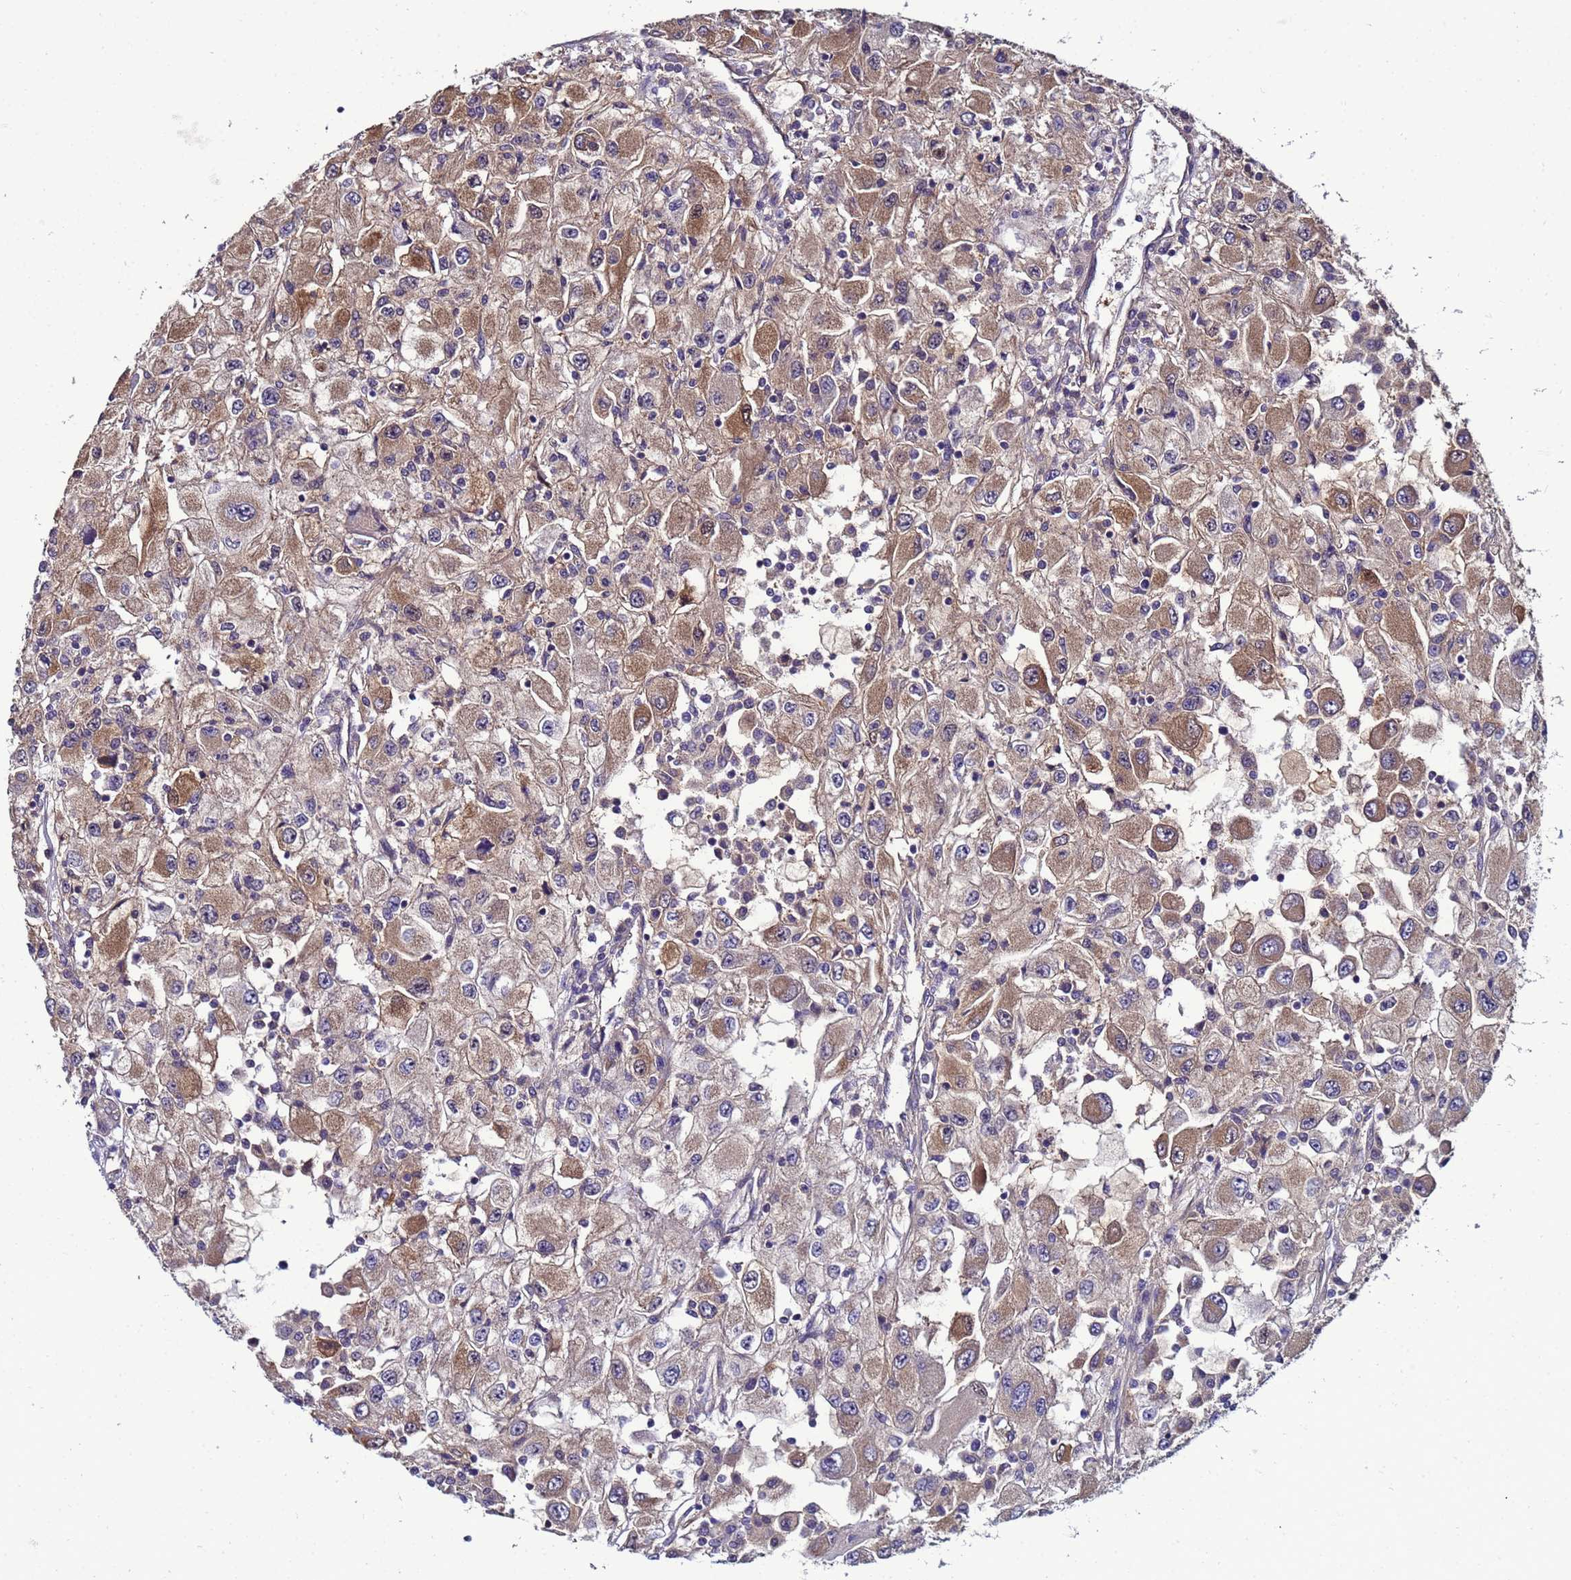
{"staining": {"intensity": "moderate", "quantity": ">75%", "location": "cytoplasmic/membranous"}, "tissue": "renal cancer", "cell_type": "Tumor cells", "image_type": "cancer", "snomed": [{"axis": "morphology", "description": "Adenocarcinoma, NOS"}, {"axis": "topography", "description": "Kidney"}], "caption": "Protein staining of renal cancer (adenocarcinoma) tissue displays moderate cytoplasmic/membranous expression in about >75% of tumor cells.", "gene": "NAXE", "patient": {"sex": "female", "age": 67}}